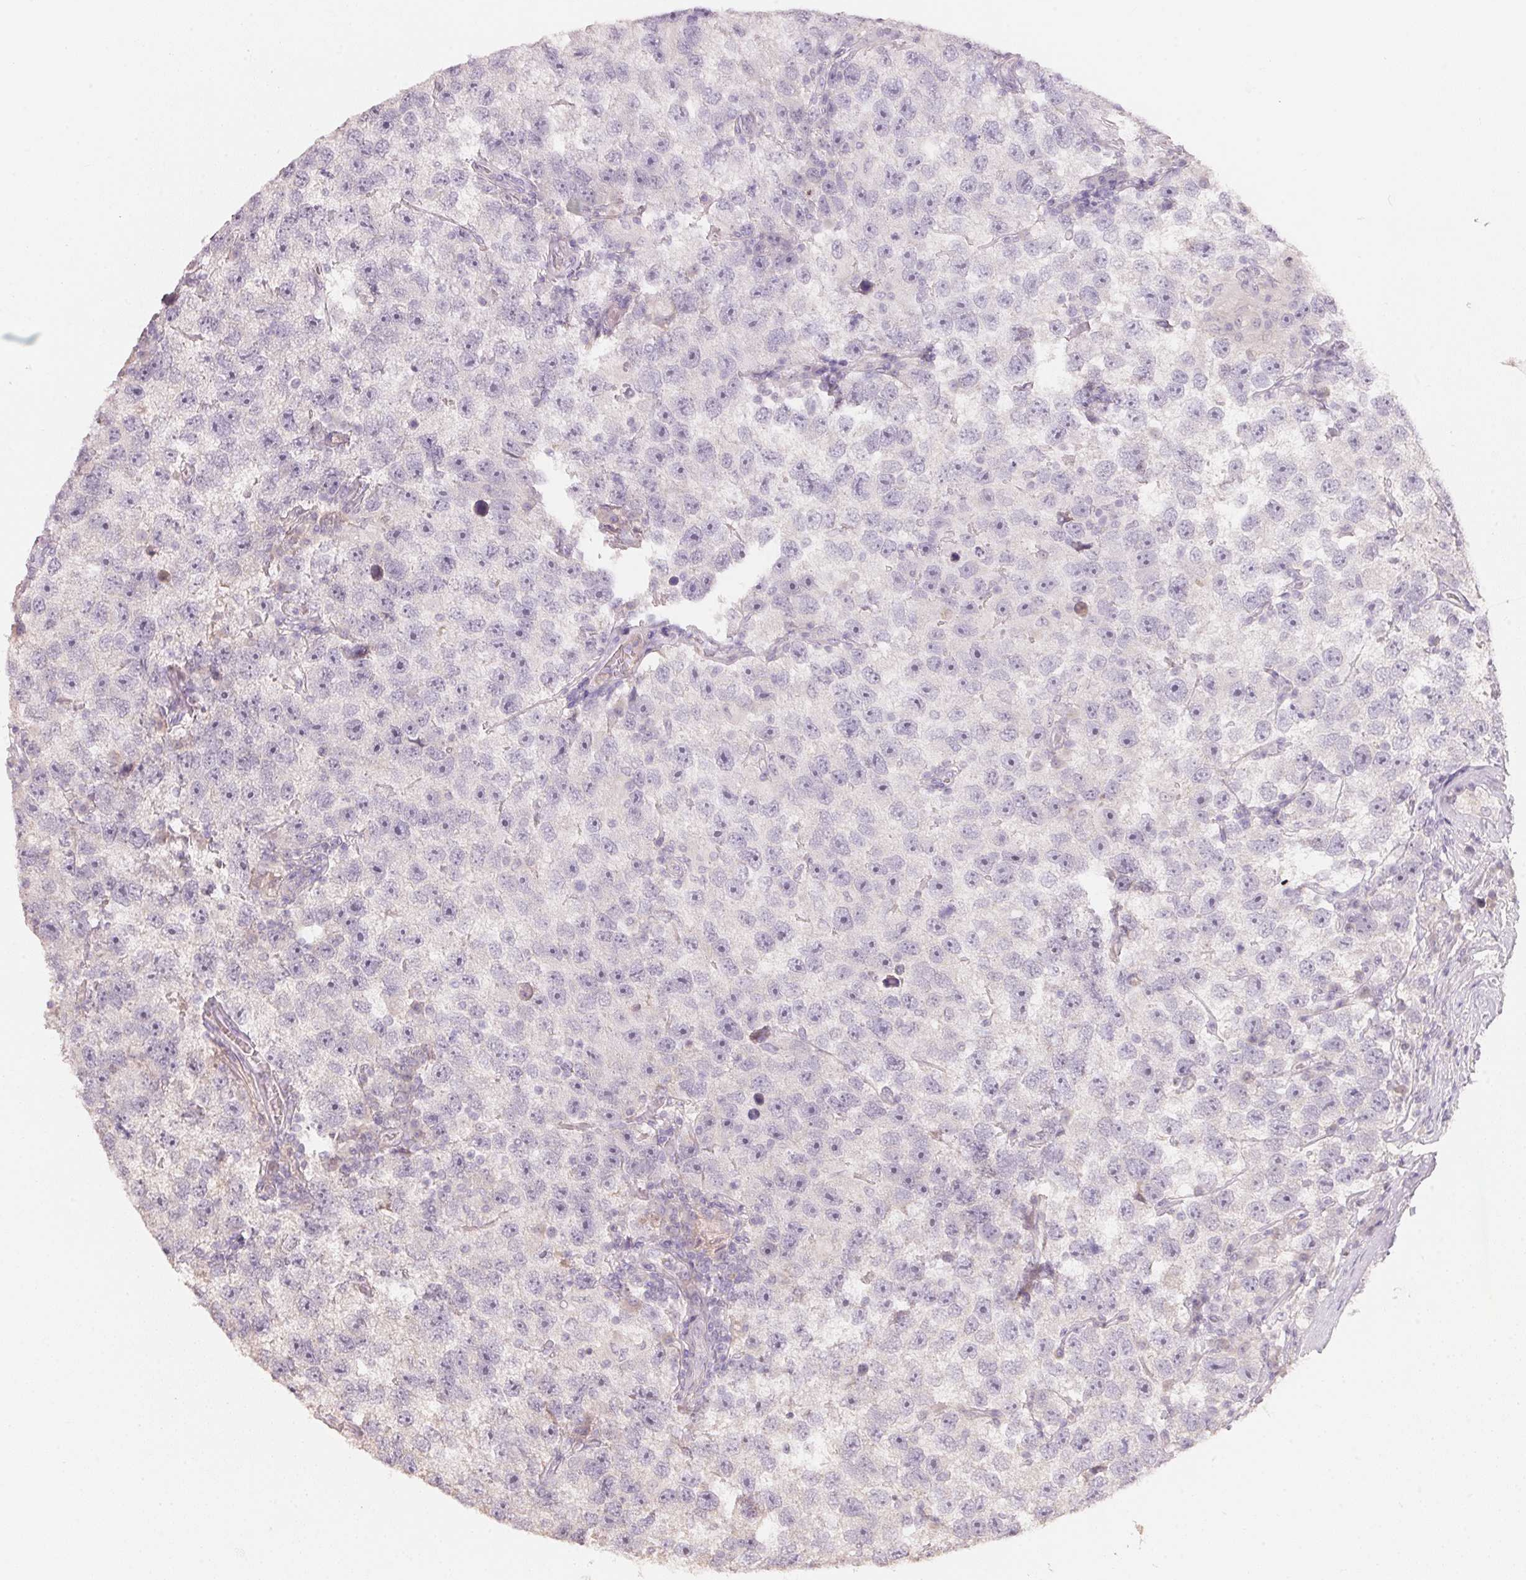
{"staining": {"intensity": "negative", "quantity": "none", "location": "none"}, "tissue": "testis cancer", "cell_type": "Tumor cells", "image_type": "cancer", "snomed": [{"axis": "morphology", "description": "Seminoma, NOS"}, {"axis": "topography", "description": "Testis"}], "caption": "There is no significant staining in tumor cells of testis cancer (seminoma).", "gene": "TP53AIP1", "patient": {"sex": "male", "age": 26}}